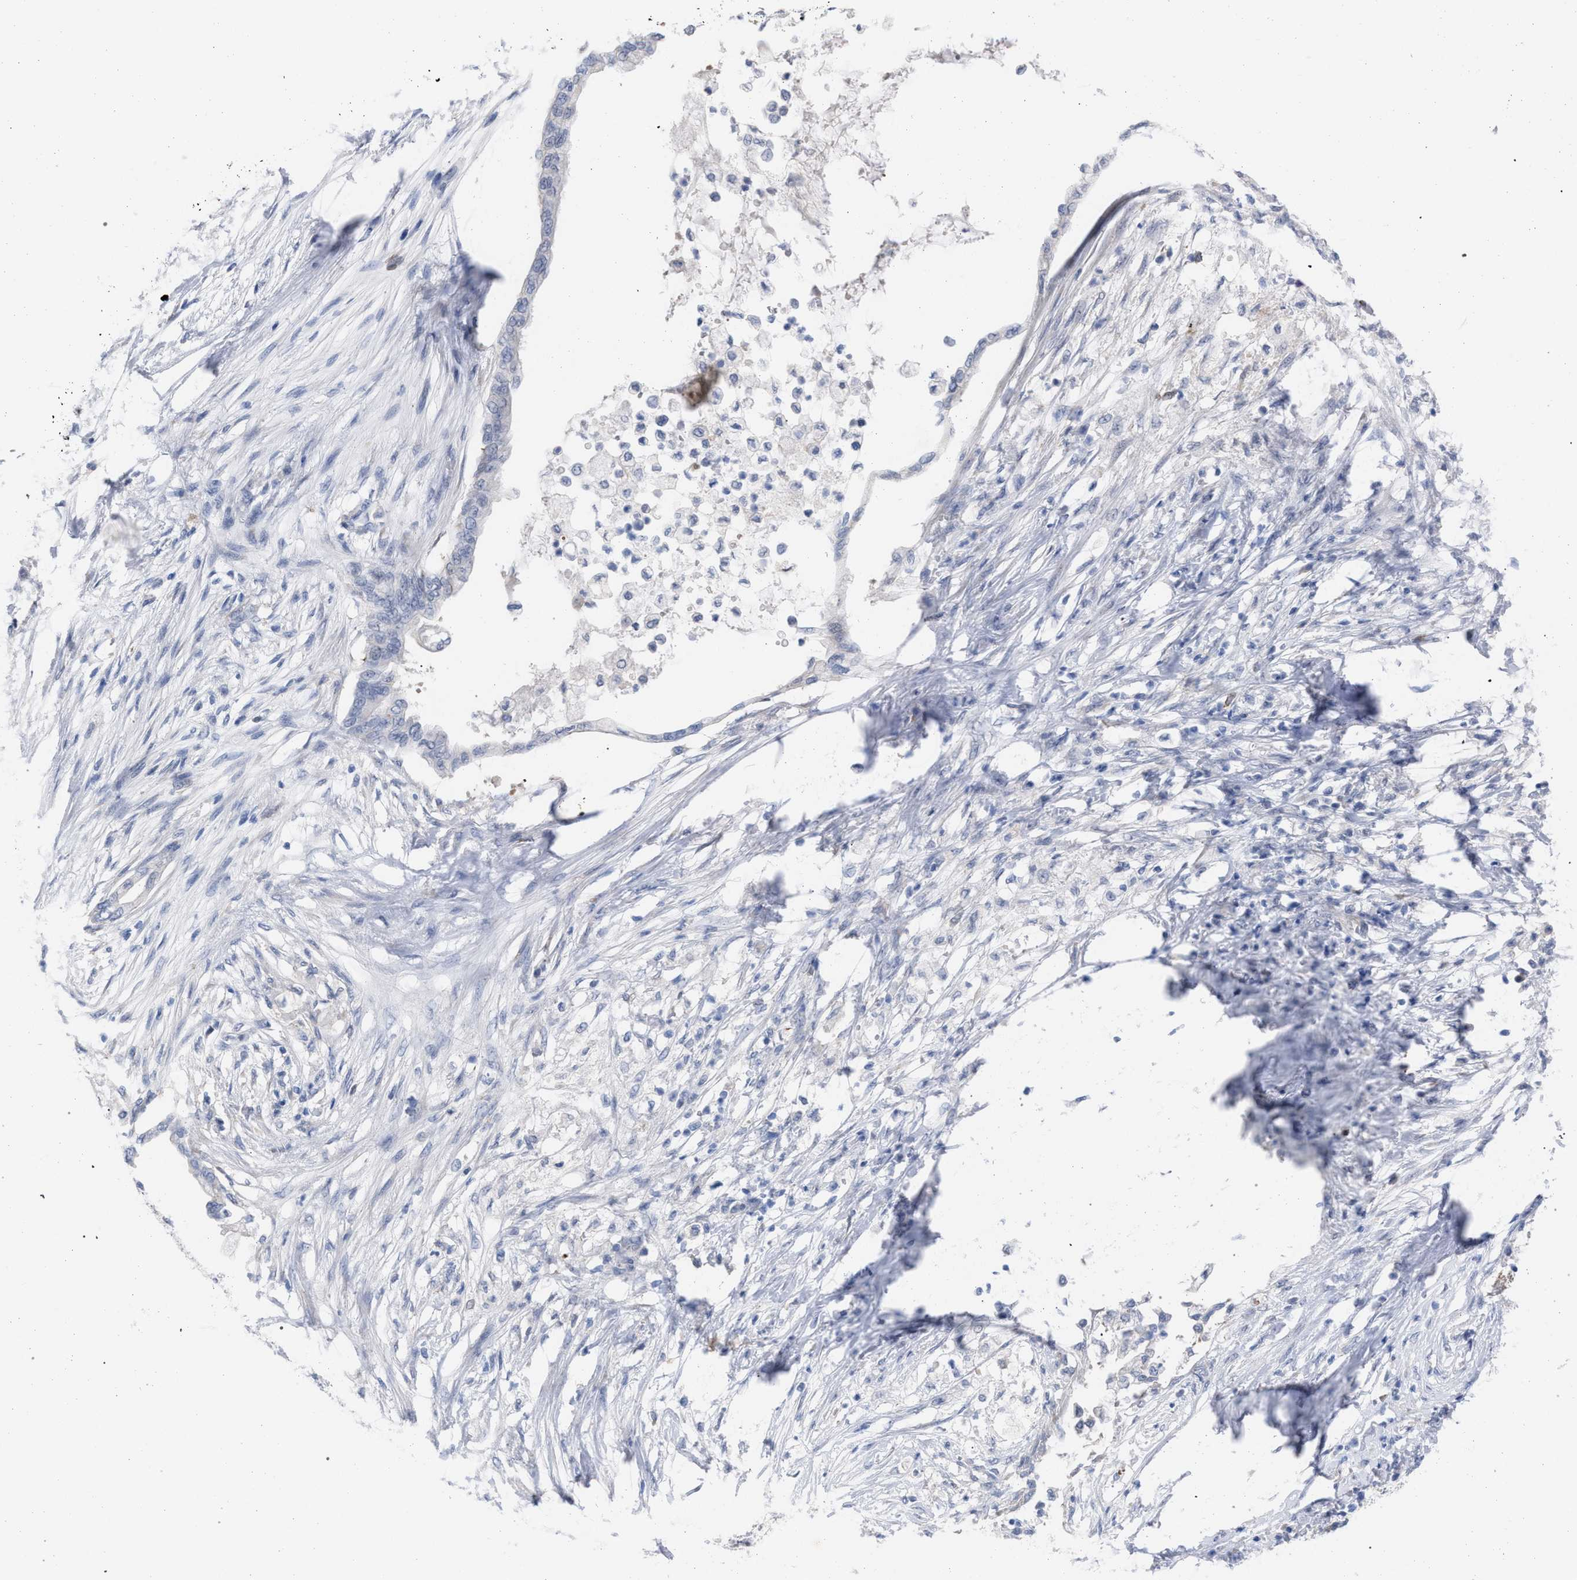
{"staining": {"intensity": "negative", "quantity": "none", "location": "none"}, "tissue": "pancreatic cancer", "cell_type": "Tumor cells", "image_type": "cancer", "snomed": [{"axis": "morphology", "description": "Normal tissue, NOS"}, {"axis": "morphology", "description": "Adenocarcinoma, NOS"}, {"axis": "topography", "description": "Pancreas"}, {"axis": "topography", "description": "Duodenum"}], "caption": "Tumor cells show no significant positivity in adenocarcinoma (pancreatic).", "gene": "FHOD3", "patient": {"sex": "female", "age": 60}}